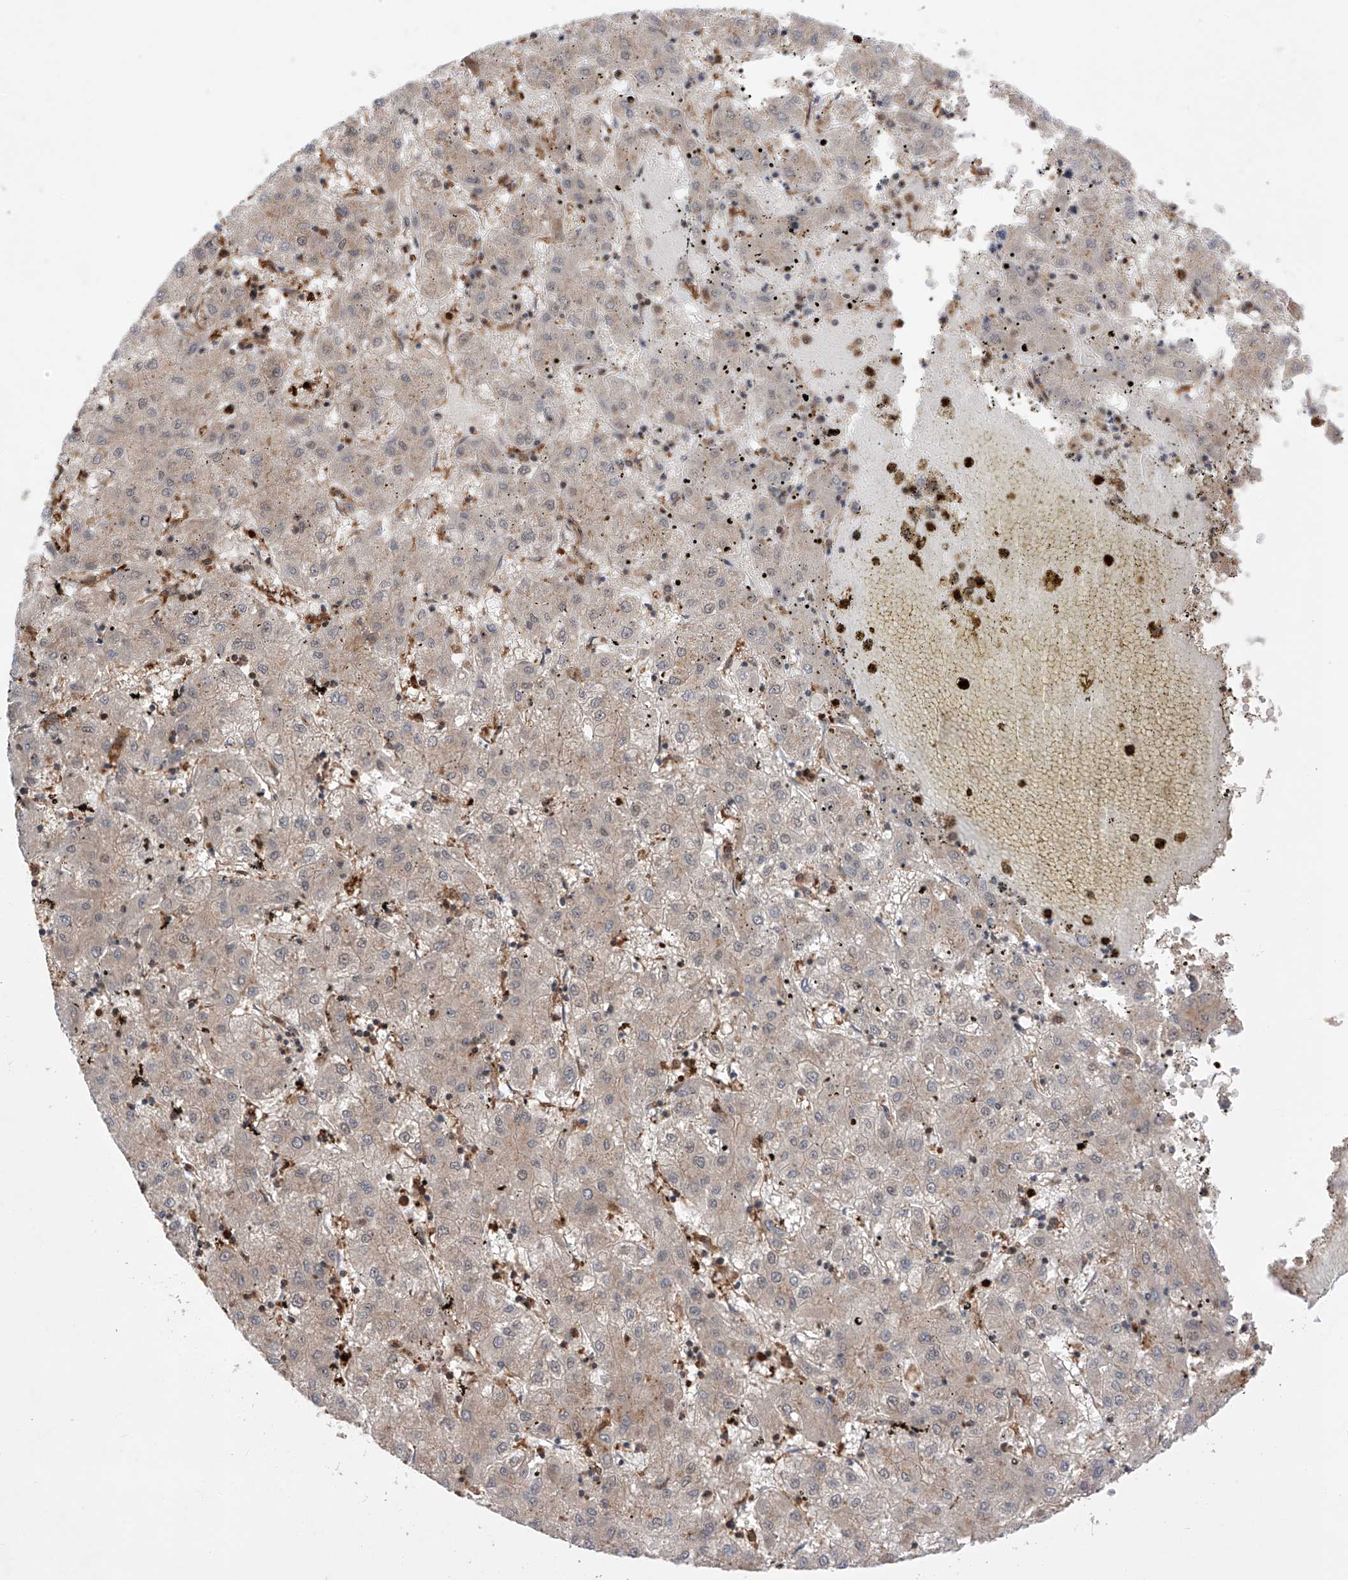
{"staining": {"intensity": "weak", "quantity": "<25%", "location": "cytoplasmic/membranous"}, "tissue": "liver cancer", "cell_type": "Tumor cells", "image_type": "cancer", "snomed": [{"axis": "morphology", "description": "Carcinoma, Hepatocellular, NOS"}, {"axis": "topography", "description": "Liver"}], "caption": "Human liver hepatocellular carcinoma stained for a protein using immunohistochemistry (IHC) reveals no expression in tumor cells.", "gene": "ZNF280D", "patient": {"sex": "male", "age": 72}}